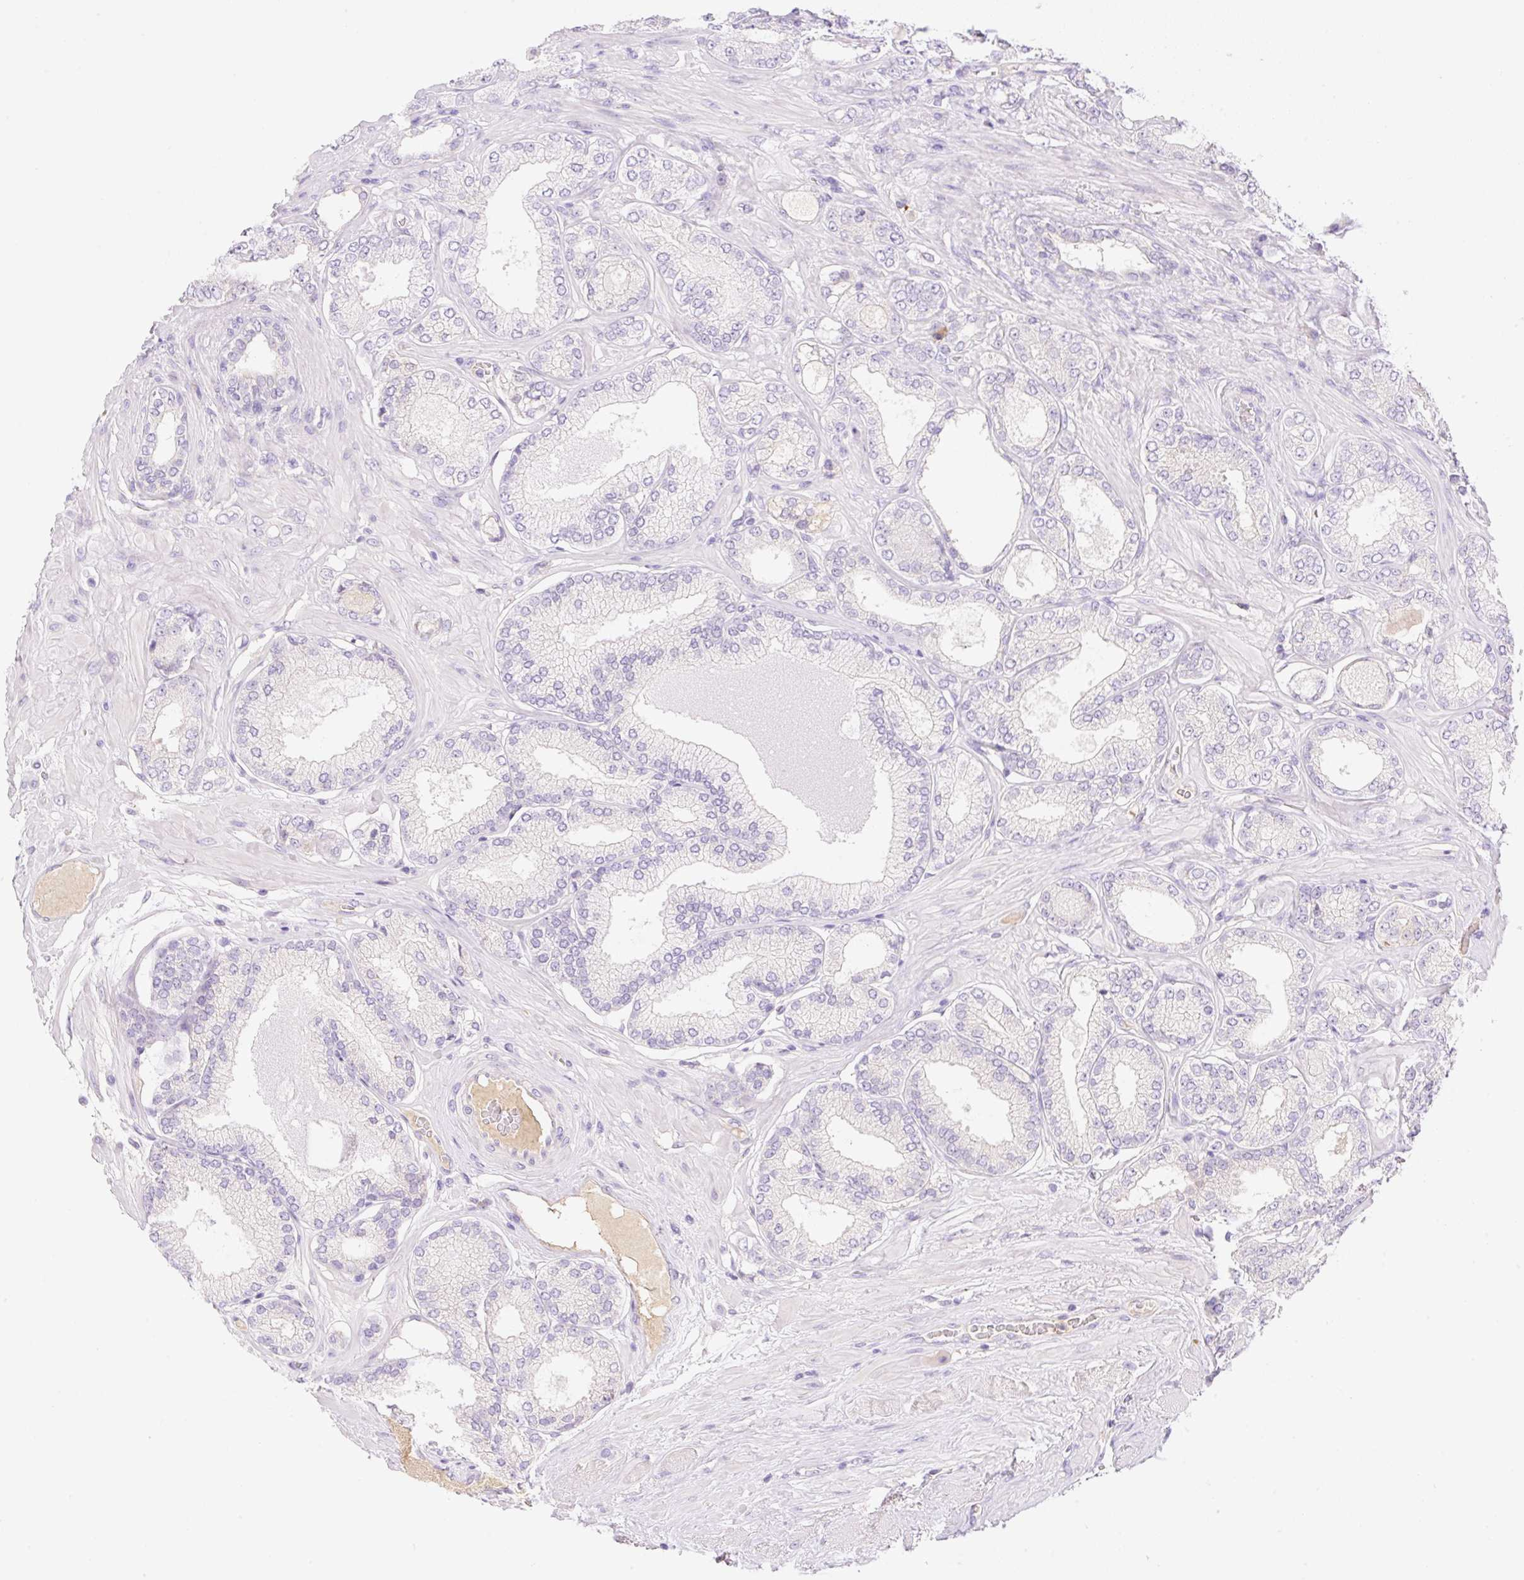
{"staining": {"intensity": "negative", "quantity": "none", "location": "none"}, "tissue": "prostate cancer", "cell_type": "Tumor cells", "image_type": "cancer", "snomed": [{"axis": "morphology", "description": "Adenocarcinoma, High grade"}, {"axis": "topography", "description": "Prostate"}], "caption": "Protein analysis of prostate cancer demonstrates no significant expression in tumor cells.", "gene": "DENND5A", "patient": {"sex": "male", "age": 68}}